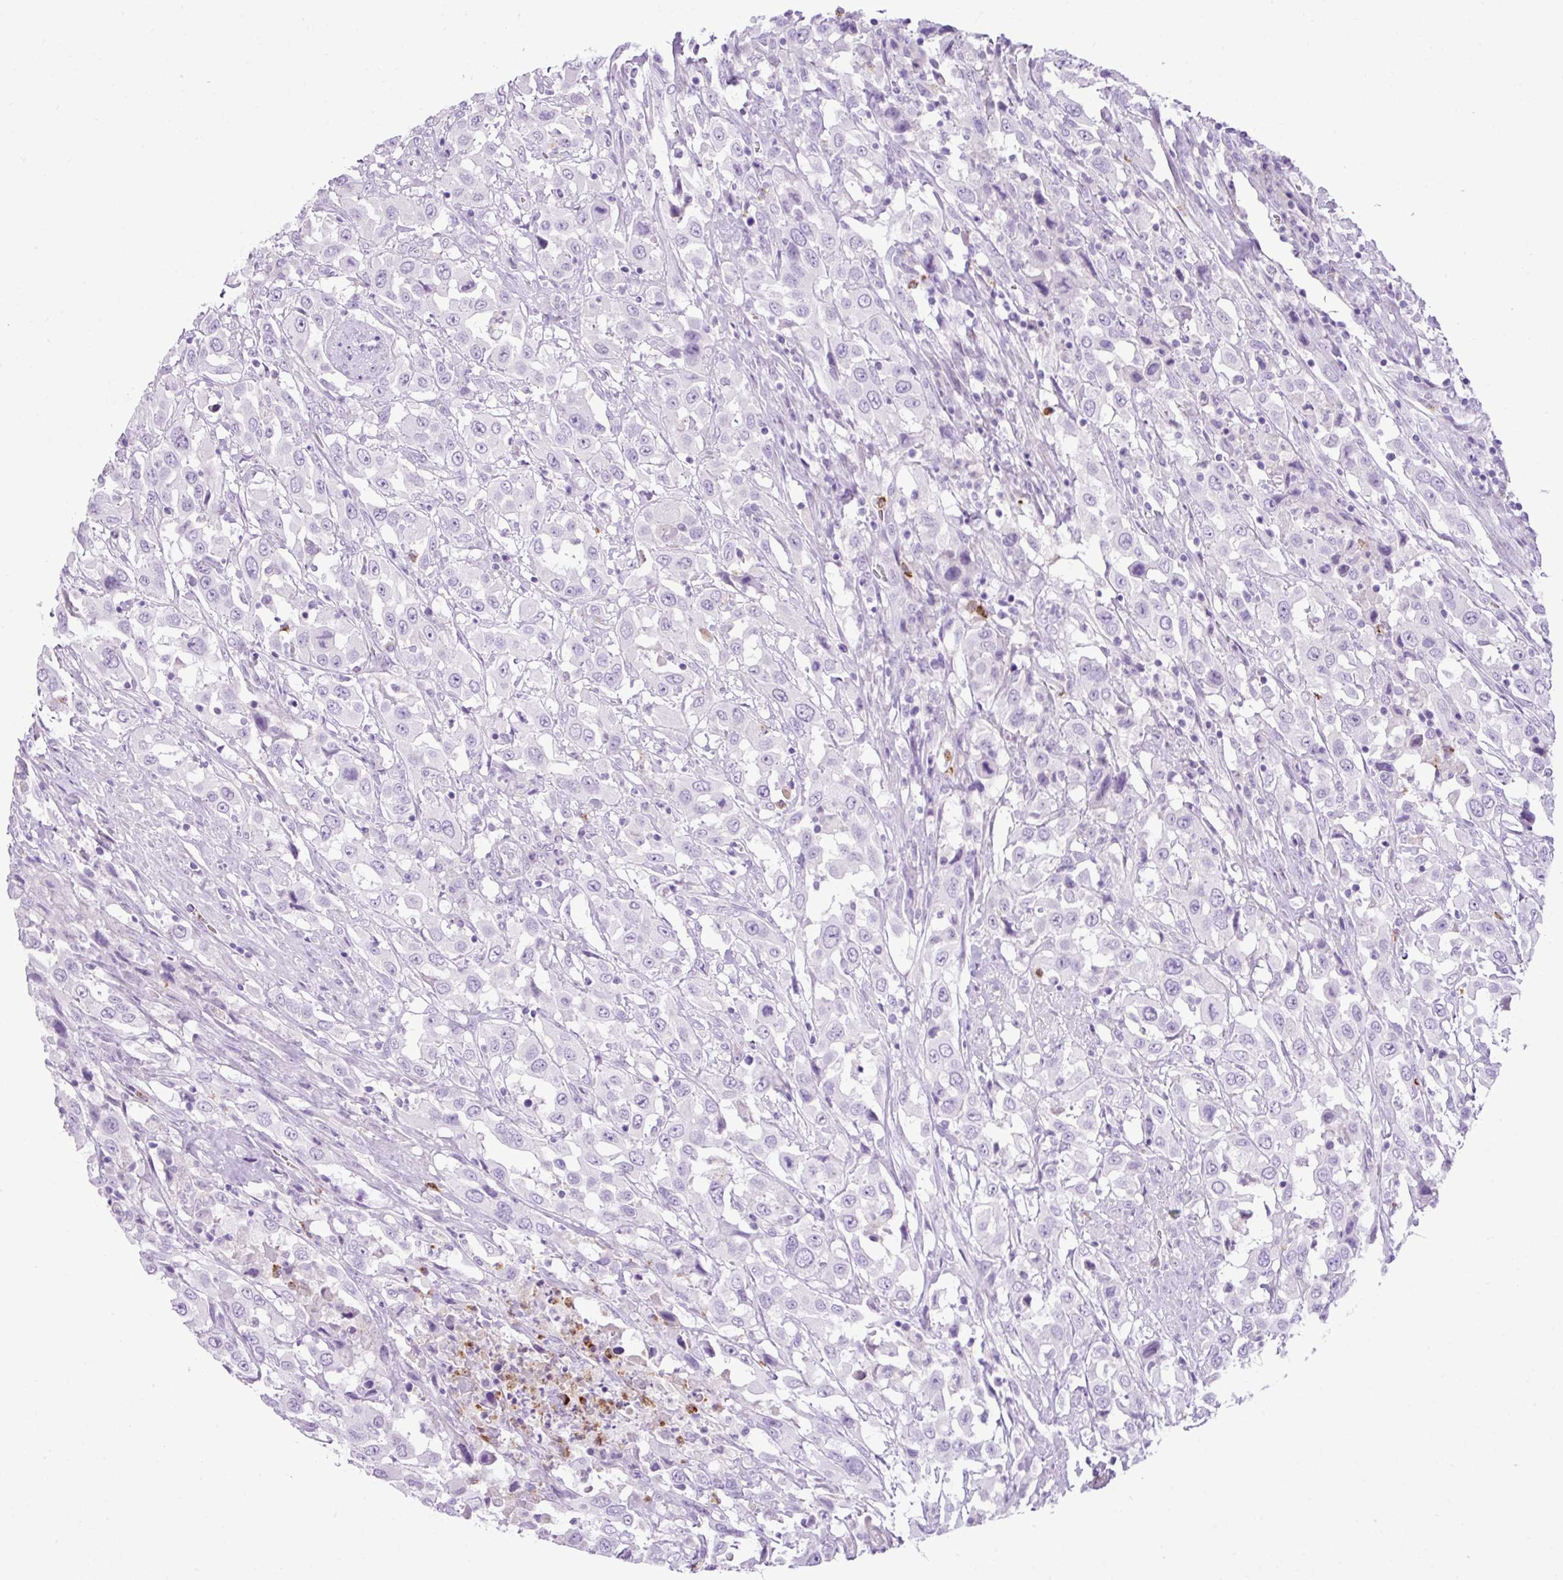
{"staining": {"intensity": "negative", "quantity": "none", "location": "none"}, "tissue": "urothelial cancer", "cell_type": "Tumor cells", "image_type": "cancer", "snomed": [{"axis": "morphology", "description": "Urothelial carcinoma, High grade"}, {"axis": "topography", "description": "Urinary bladder"}], "caption": "IHC image of neoplastic tissue: human urothelial carcinoma (high-grade) stained with DAB (3,3'-diaminobenzidine) reveals no significant protein positivity in tumor cells.", "gene": "HTR3E", "patient": {"sex": "male", "age": 61}}